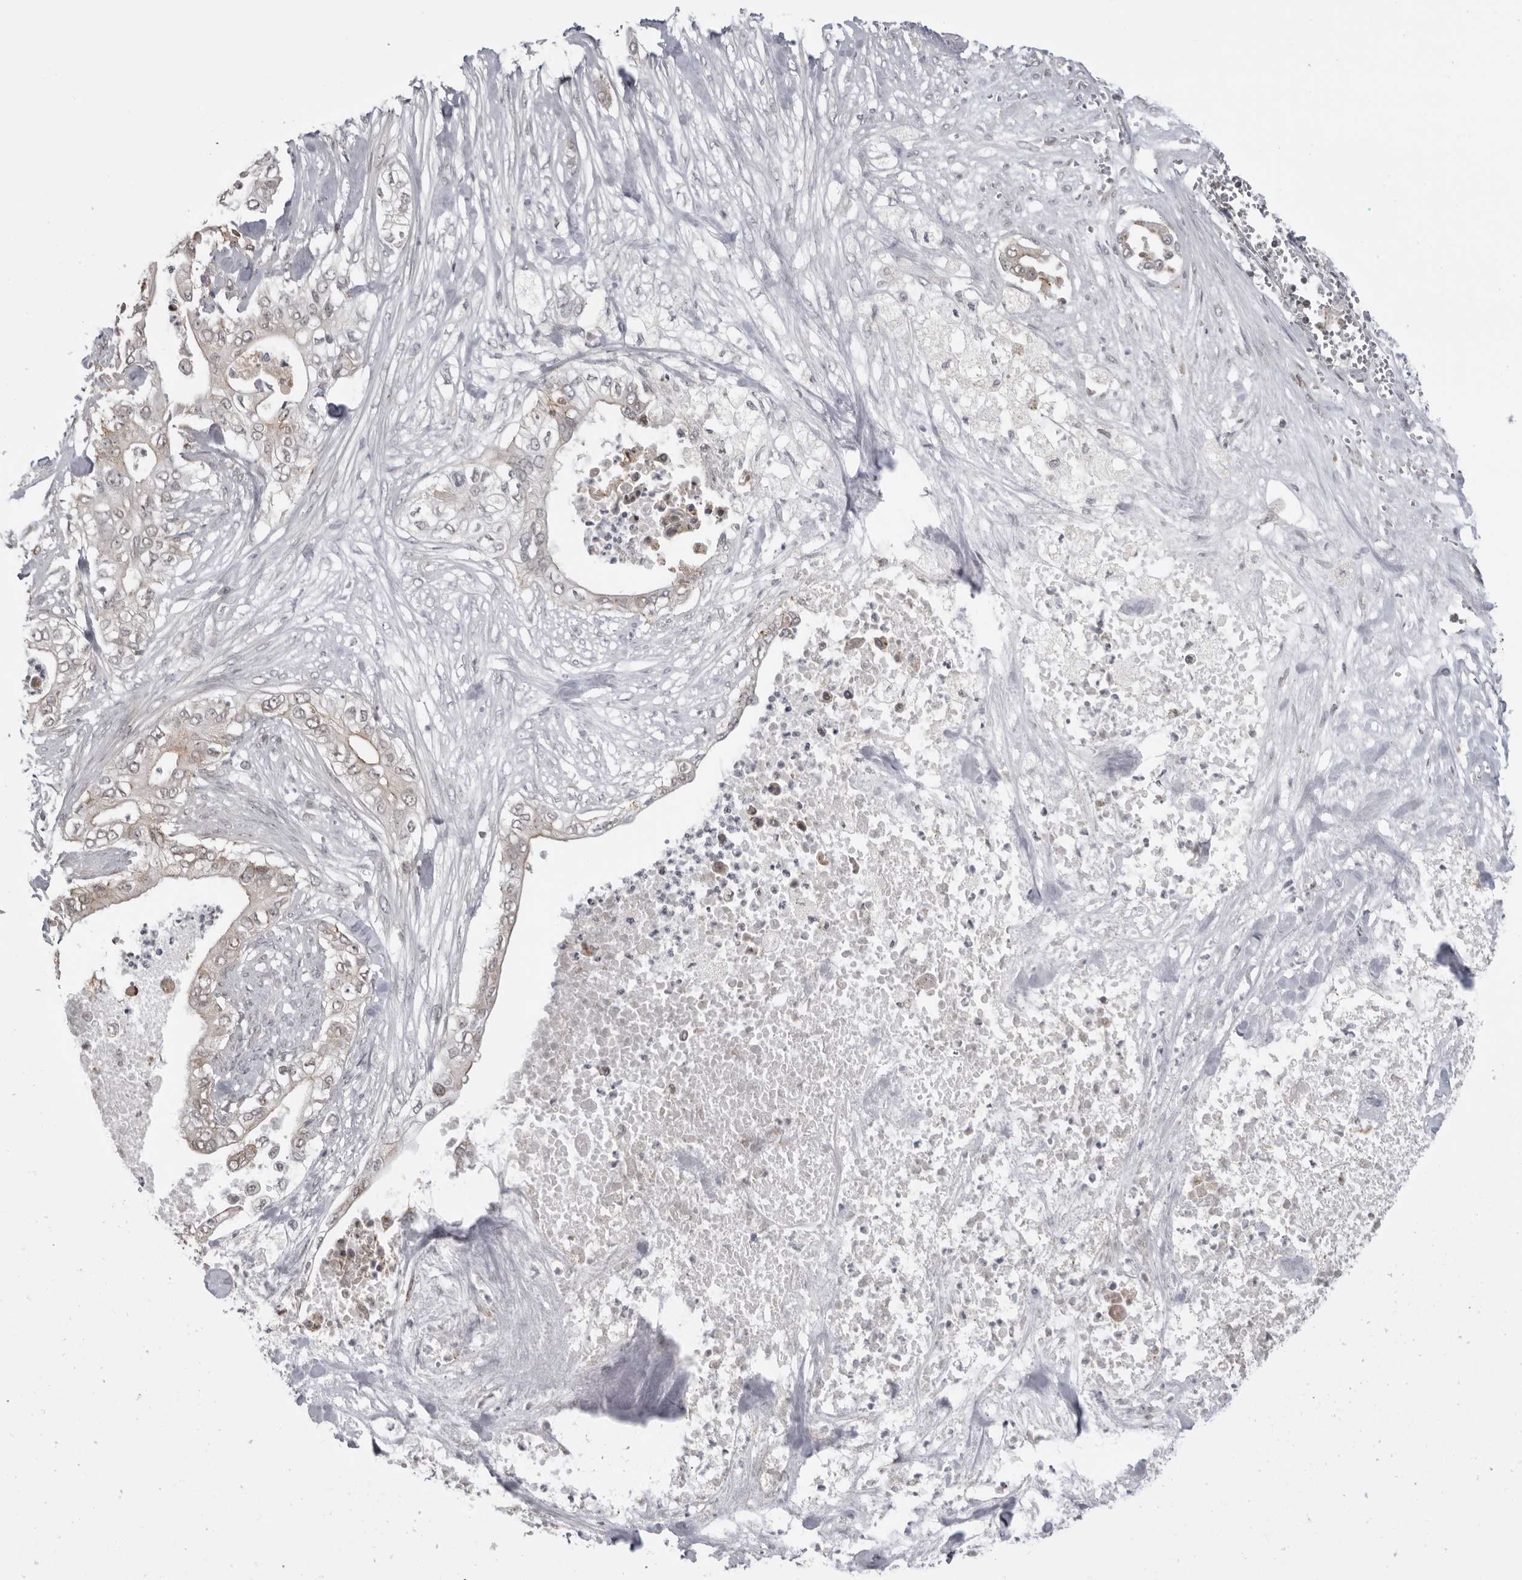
{"staining": {"intensity": "weak", "quantity": "25%-75%", "location": "cytoplasmic/membranous"}, "tissue": "pancreatic cancer", "cell_type": "Tumor cells", "image_type": "cancer", "snomed": [{"axis": "morphology", "description": "Adenocarcinoma, NOS"}, {"axis": "topography", "description": "Pancreas"}], "caption": "The immunohistochemical stain shows weak cytoplasmic/membranous positivity in tumor cells of pancreatic adenocarcinoma tissue.", "gene": "PDCL3", "patient": {"sex": "female", "age": 78}}